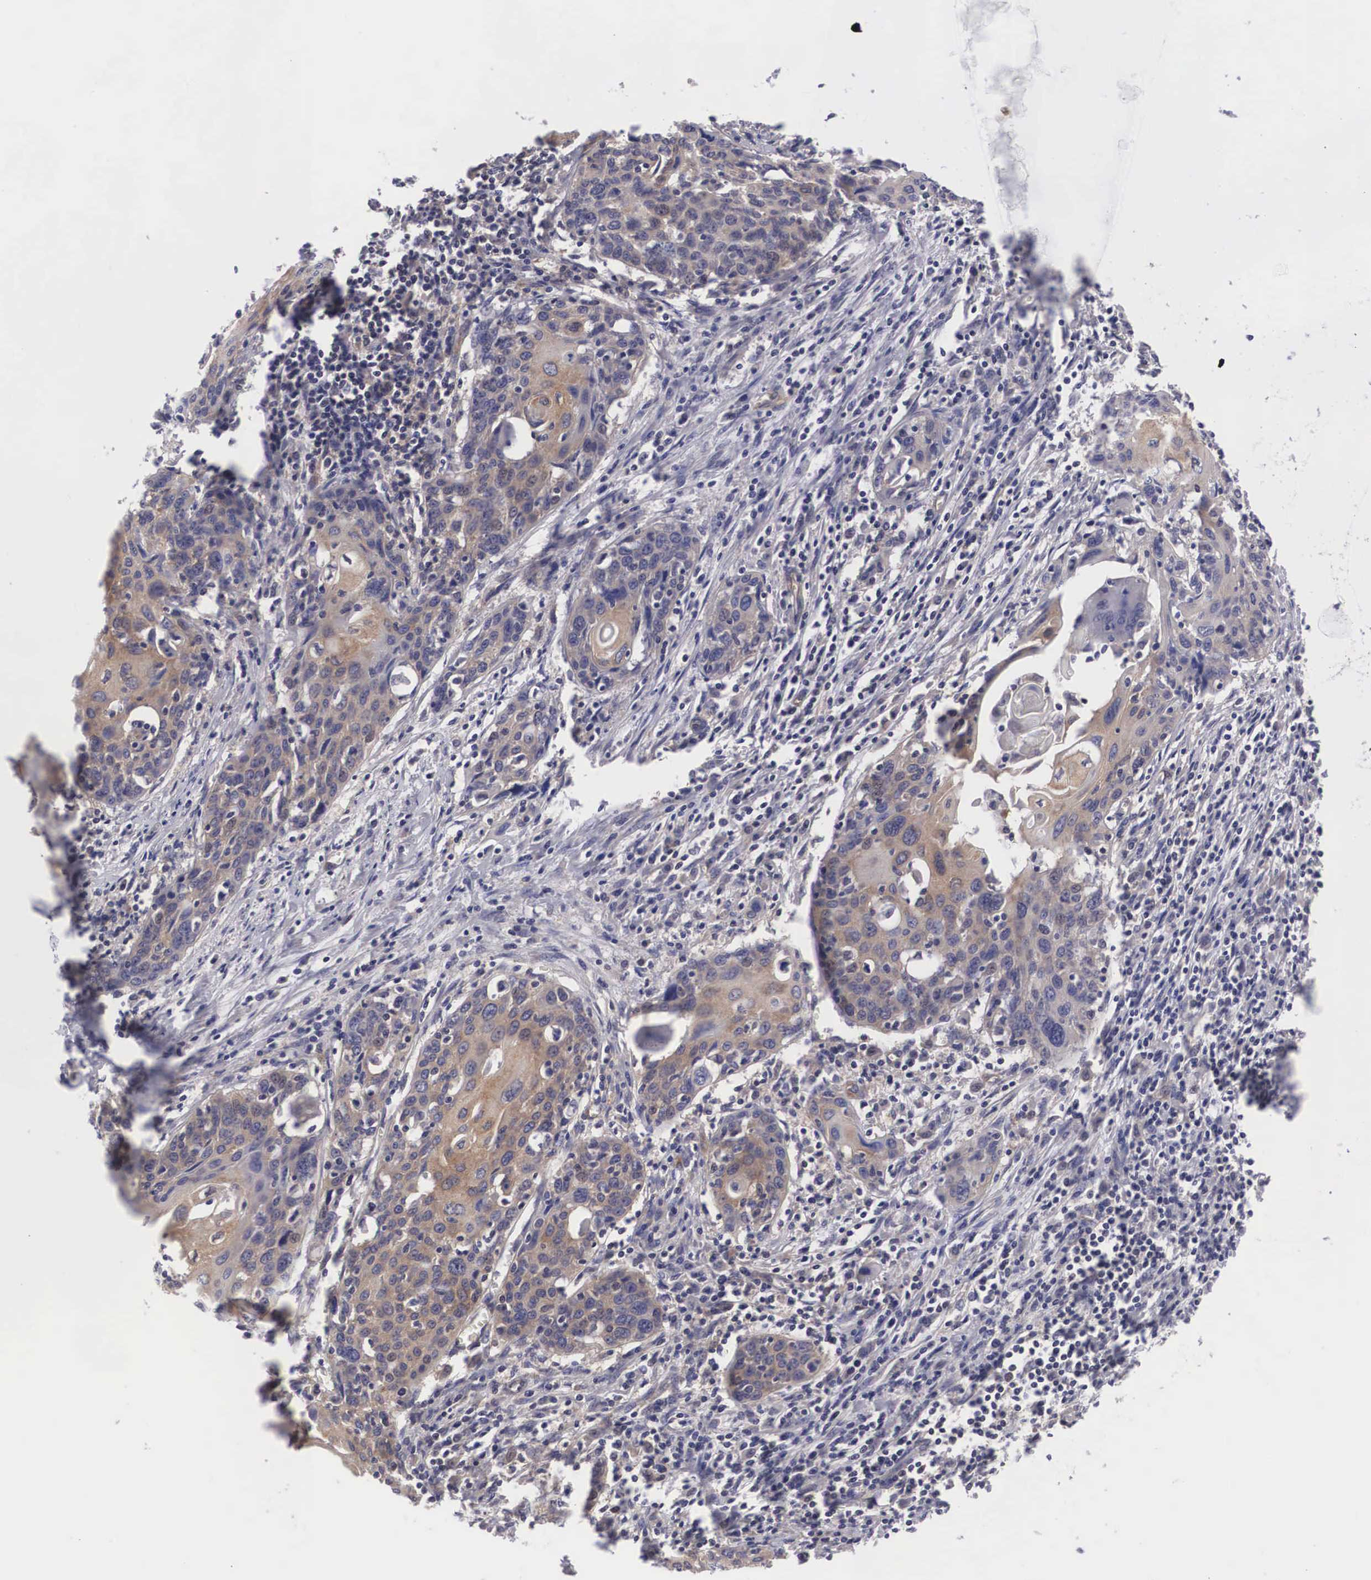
{"staining": {"intensity": "weak", "quantity": ">75%", "location": "cytoplasmic/membranous"}, "tissue": "cervical cancer", "cell_type": "Tumor cells", "image_type": "cancer", "snomed": [{"axis": "morphology", "description": "Squamous cell carcinoma, NOS"}, {"axis": "topography", "description": "Cervix"}], "caption": "Immunohistochemical staining of human cervical squamous cell carcinoma reveals low levels of weak cytoplasmic/membranous positivity in about >75% of tumor cells. The staining is performed using DAB brown chromogen to label protein expression. The nuclei are counter-stained blue using hematoxylin.", "gene": "GRIPAP1", "patient": {"sex": "female", "age": 54}}